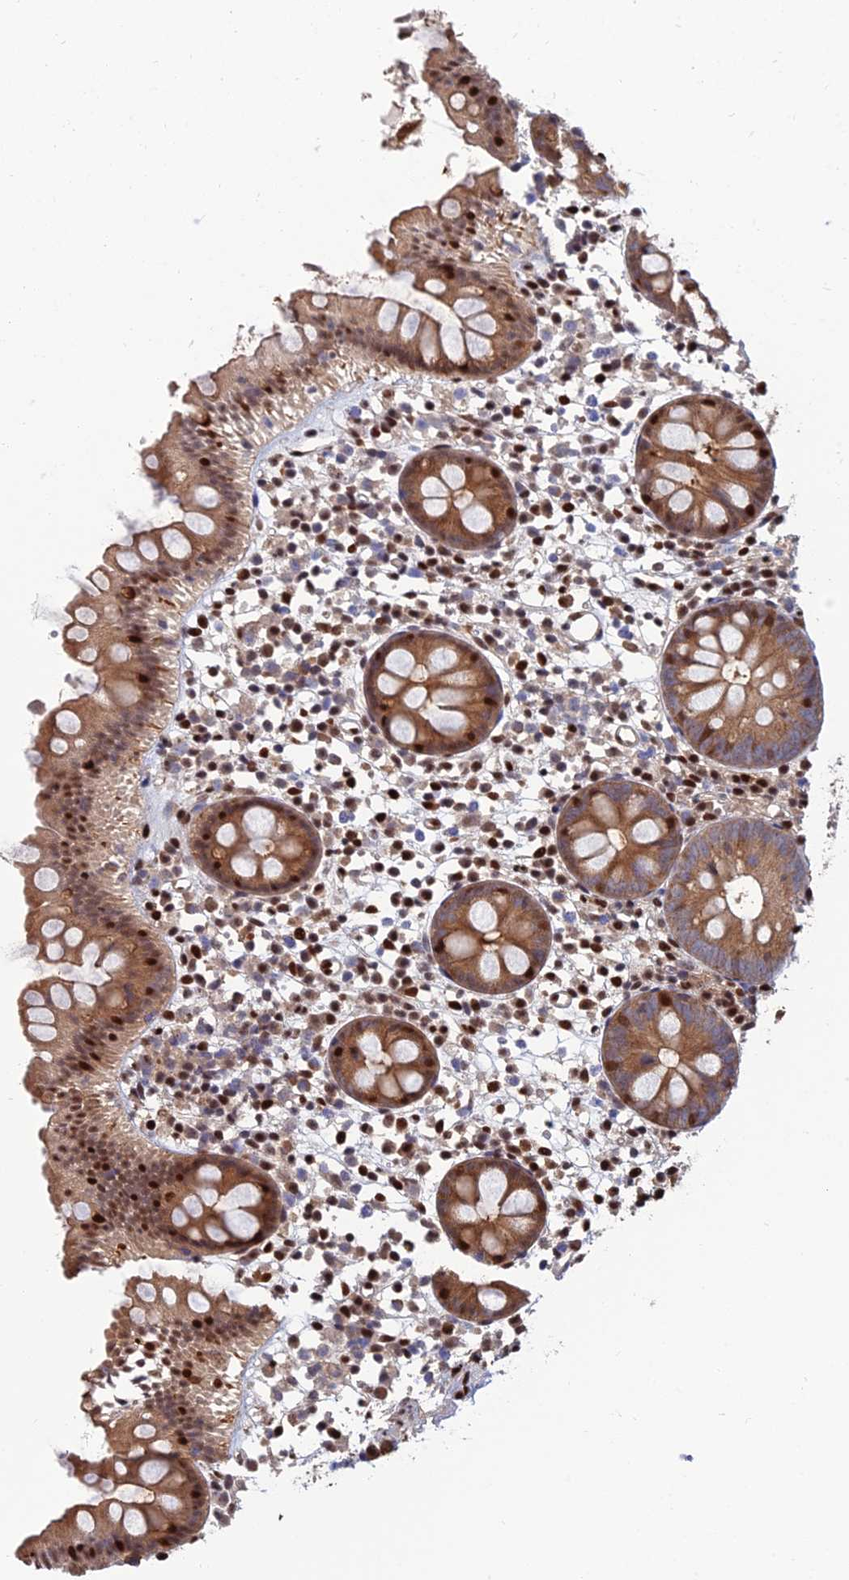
{"staining": {"intensity": "moderate", "quantity": ">75%", "location": "cytoplasmic/membranous,nuclear"}, "tissue": "appendix", "cell_type": "Glandular cells", "image_type": "normal", "snomed": [{"axis": "morphology", "description": "Normal tissue, NOS"}, {"axis": "topography", "description": "Appendix"}], "caption": "Immunohistochemical staining of normal human appendix displays medium levels of moderate cytoplasmic/membranous,nuclear staining in about >75% of glandular cells.", "gene": "DNPEP", "patient": {"sex": "female", "age": 20}}